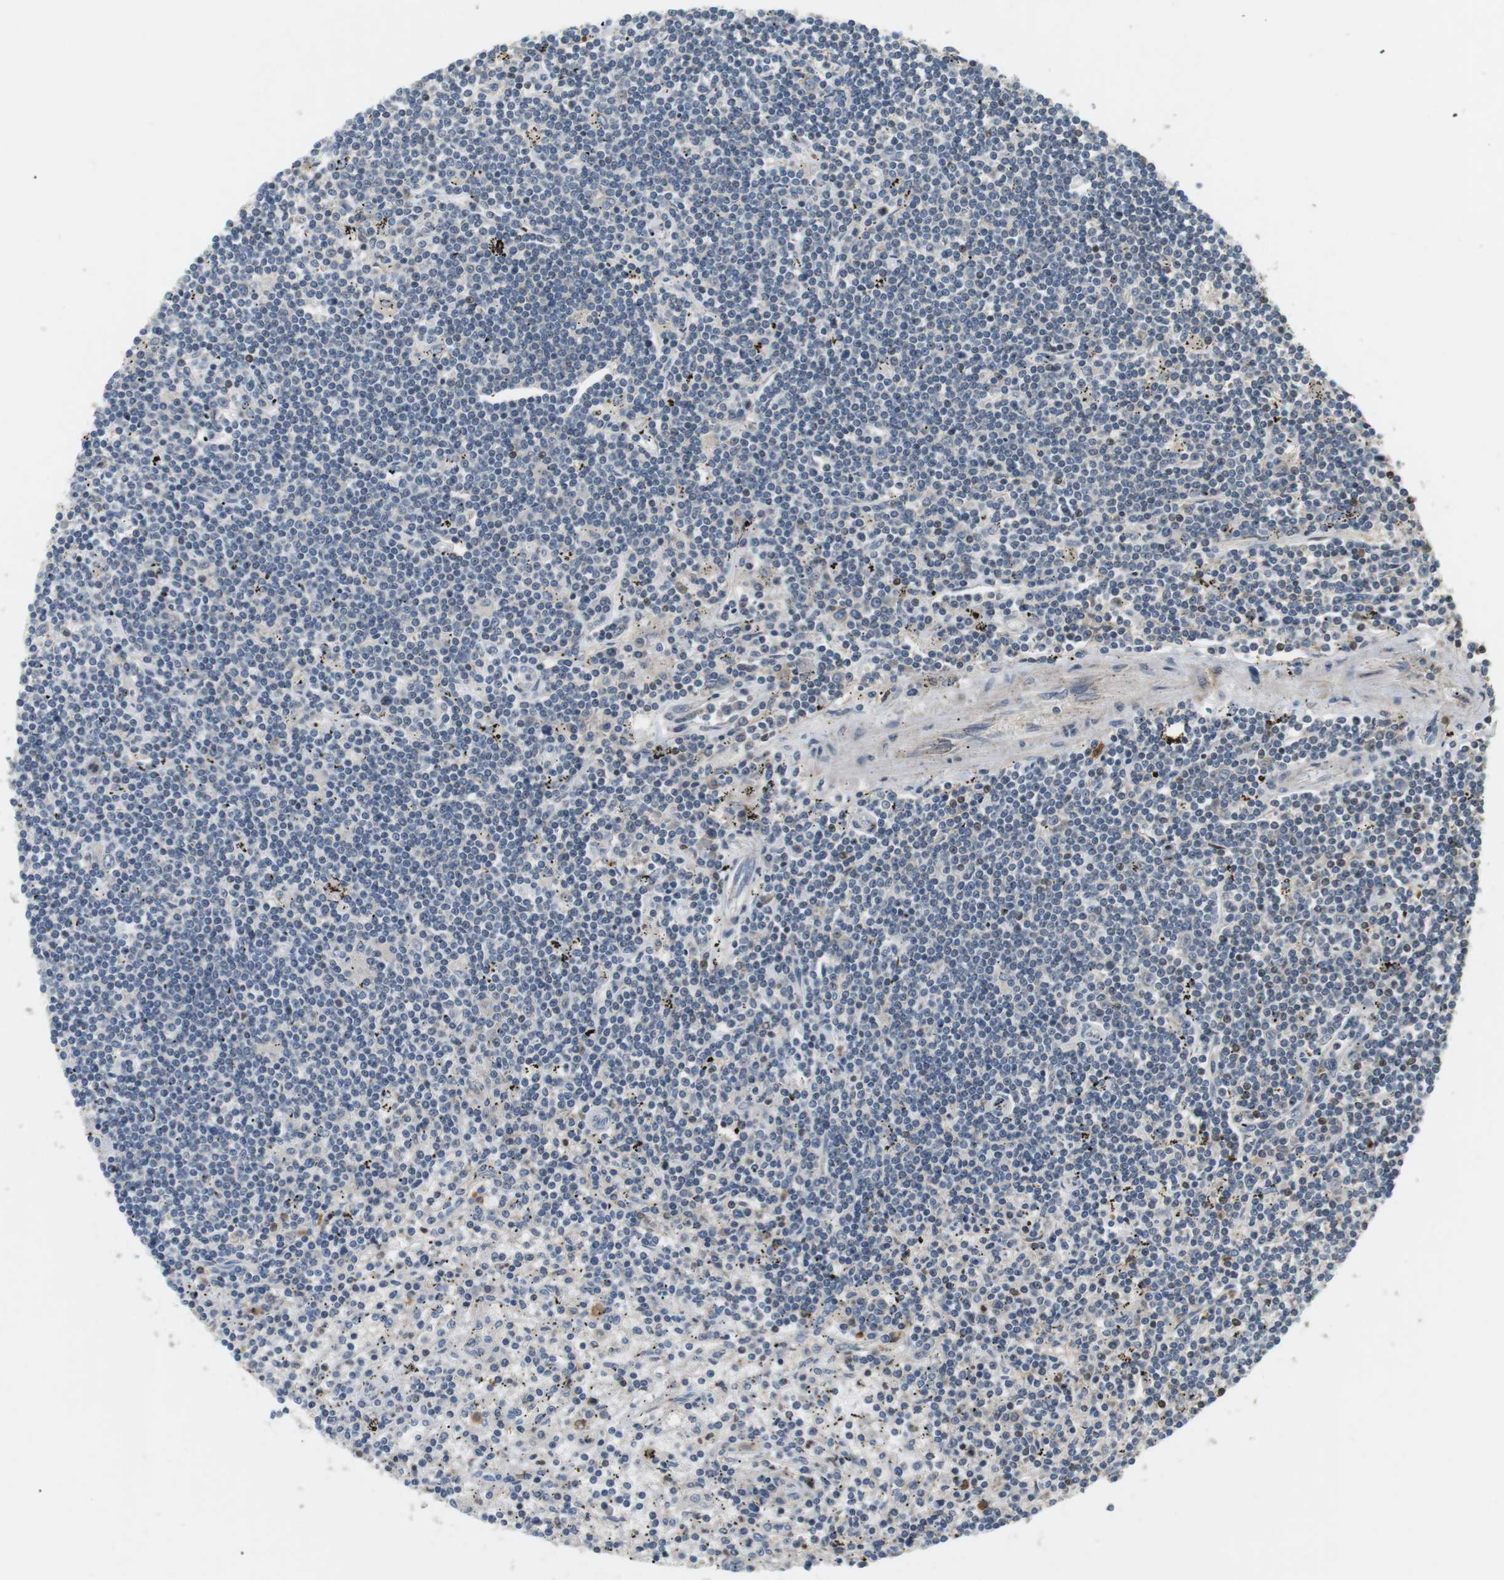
{"staining": {"intensity": "negative", "quantity": "none", "location": "none"}, "tissue": "lymphoma", "cell_type": "Tumor cells", "image_type": "cancer", "snomed": [{"axis": "morphology", "description": "Malignant lymphoma, non-Hodgkin's type, Low grade"}, {"axis": "topography", "description": "Spleen"}], "caption": "DAB (3,3'-diaminobenzidine) immunohistochemical staining of human lymphoma demonstrates no significant positivity in tumor cells.", "gene": "P2RY1", "patient": {"sex": "male", "age": 76}}